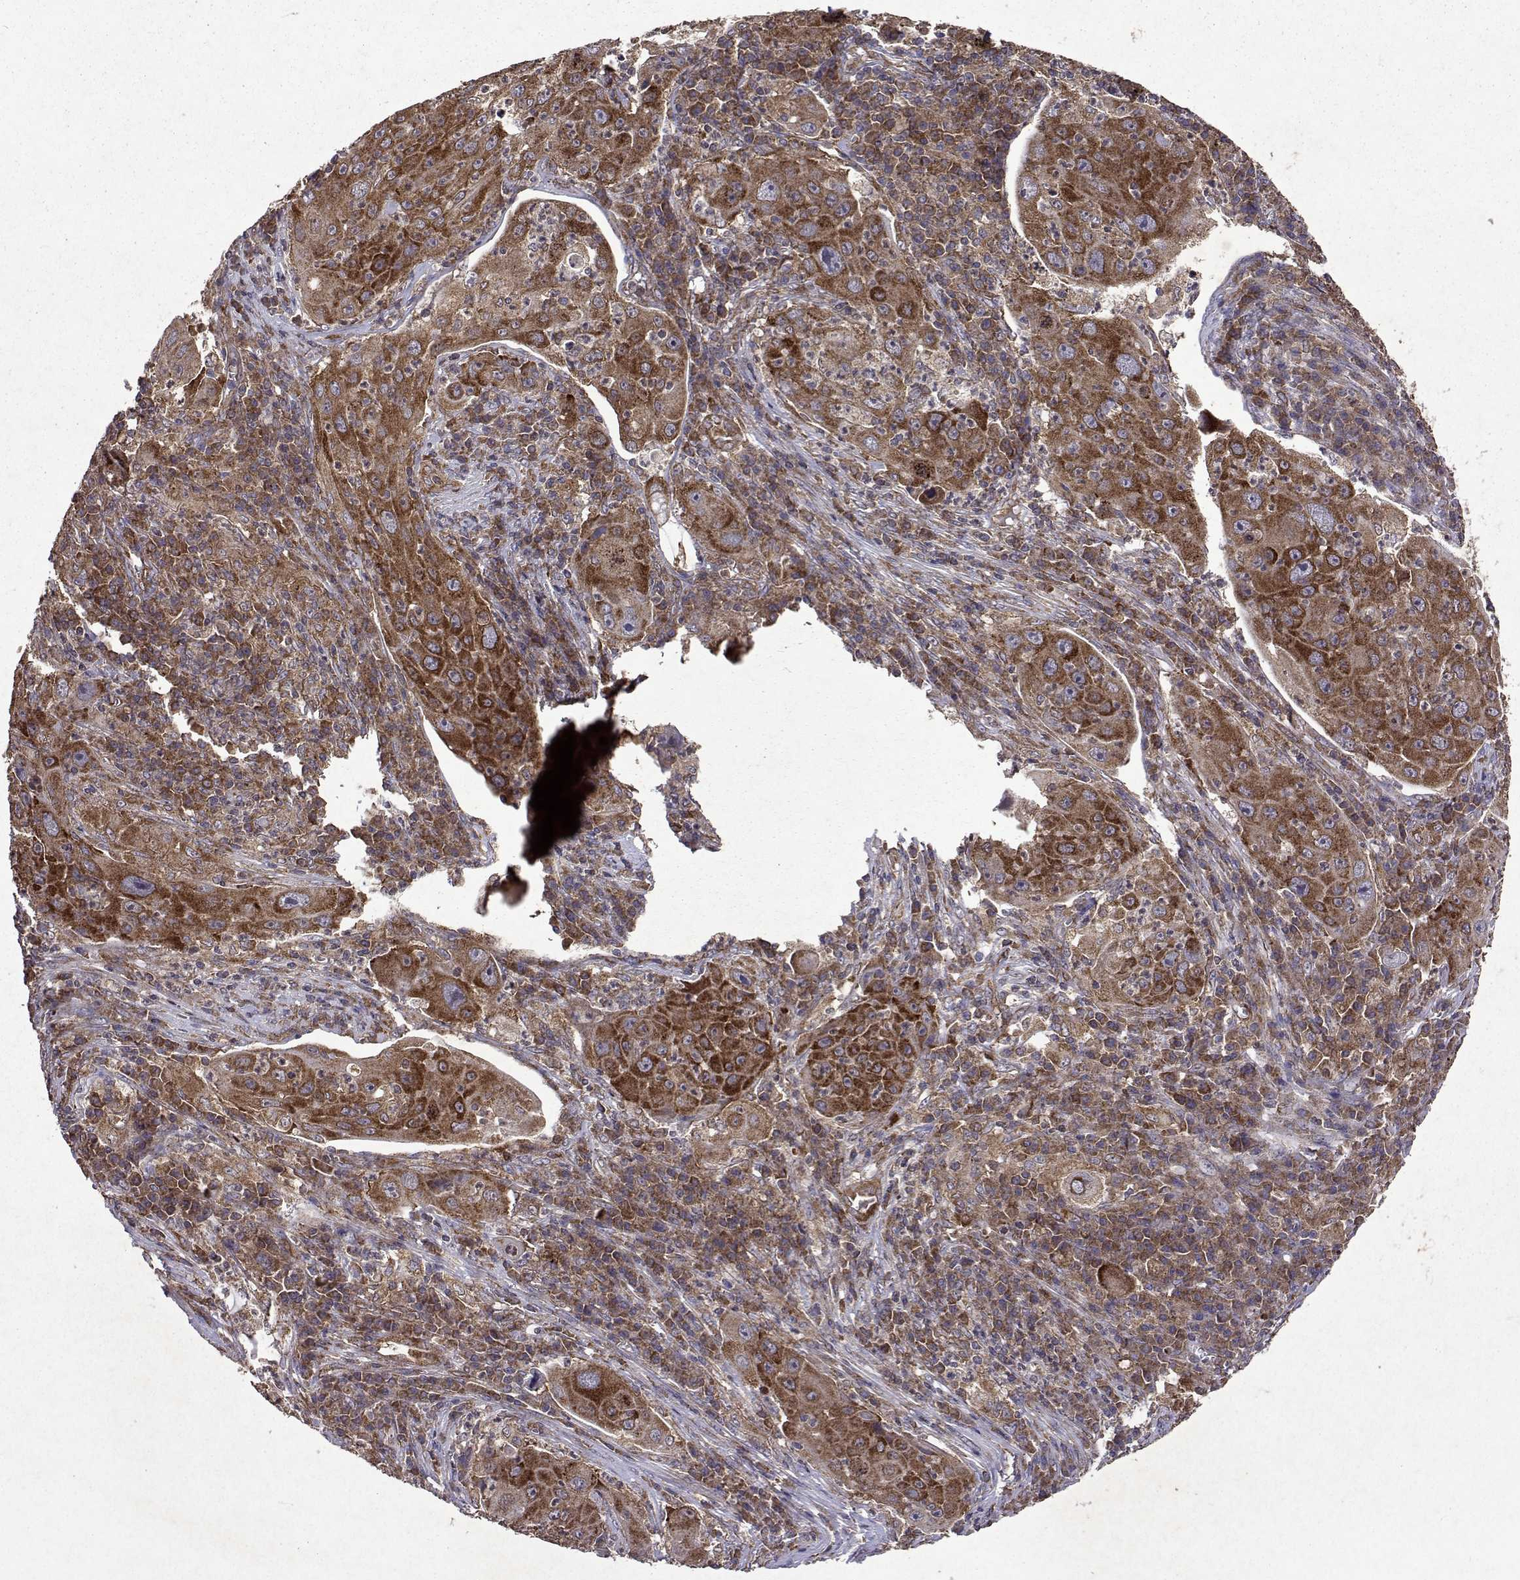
{"staining": {"intensity": "moderate", "quantity": ">75%", "location": "cytoplasmic/membranous"}, "tissue": "lung cancer", "cell_type": "Tumor cells", "image_type": "cancer", "snomed": [{"axis": "morphology", "description": "Squamous cell carcinoma, NOS"}, {"axis": "topography", "description": "Lung"}], "caption": "This image reveals IHC staining of human lung cancer, with medium moderate cytoplasmic/membranous expression in approximately >75% of tumor cells.", "gene": "TARBP2", "patient": {"sex": "female", "age": 59}}